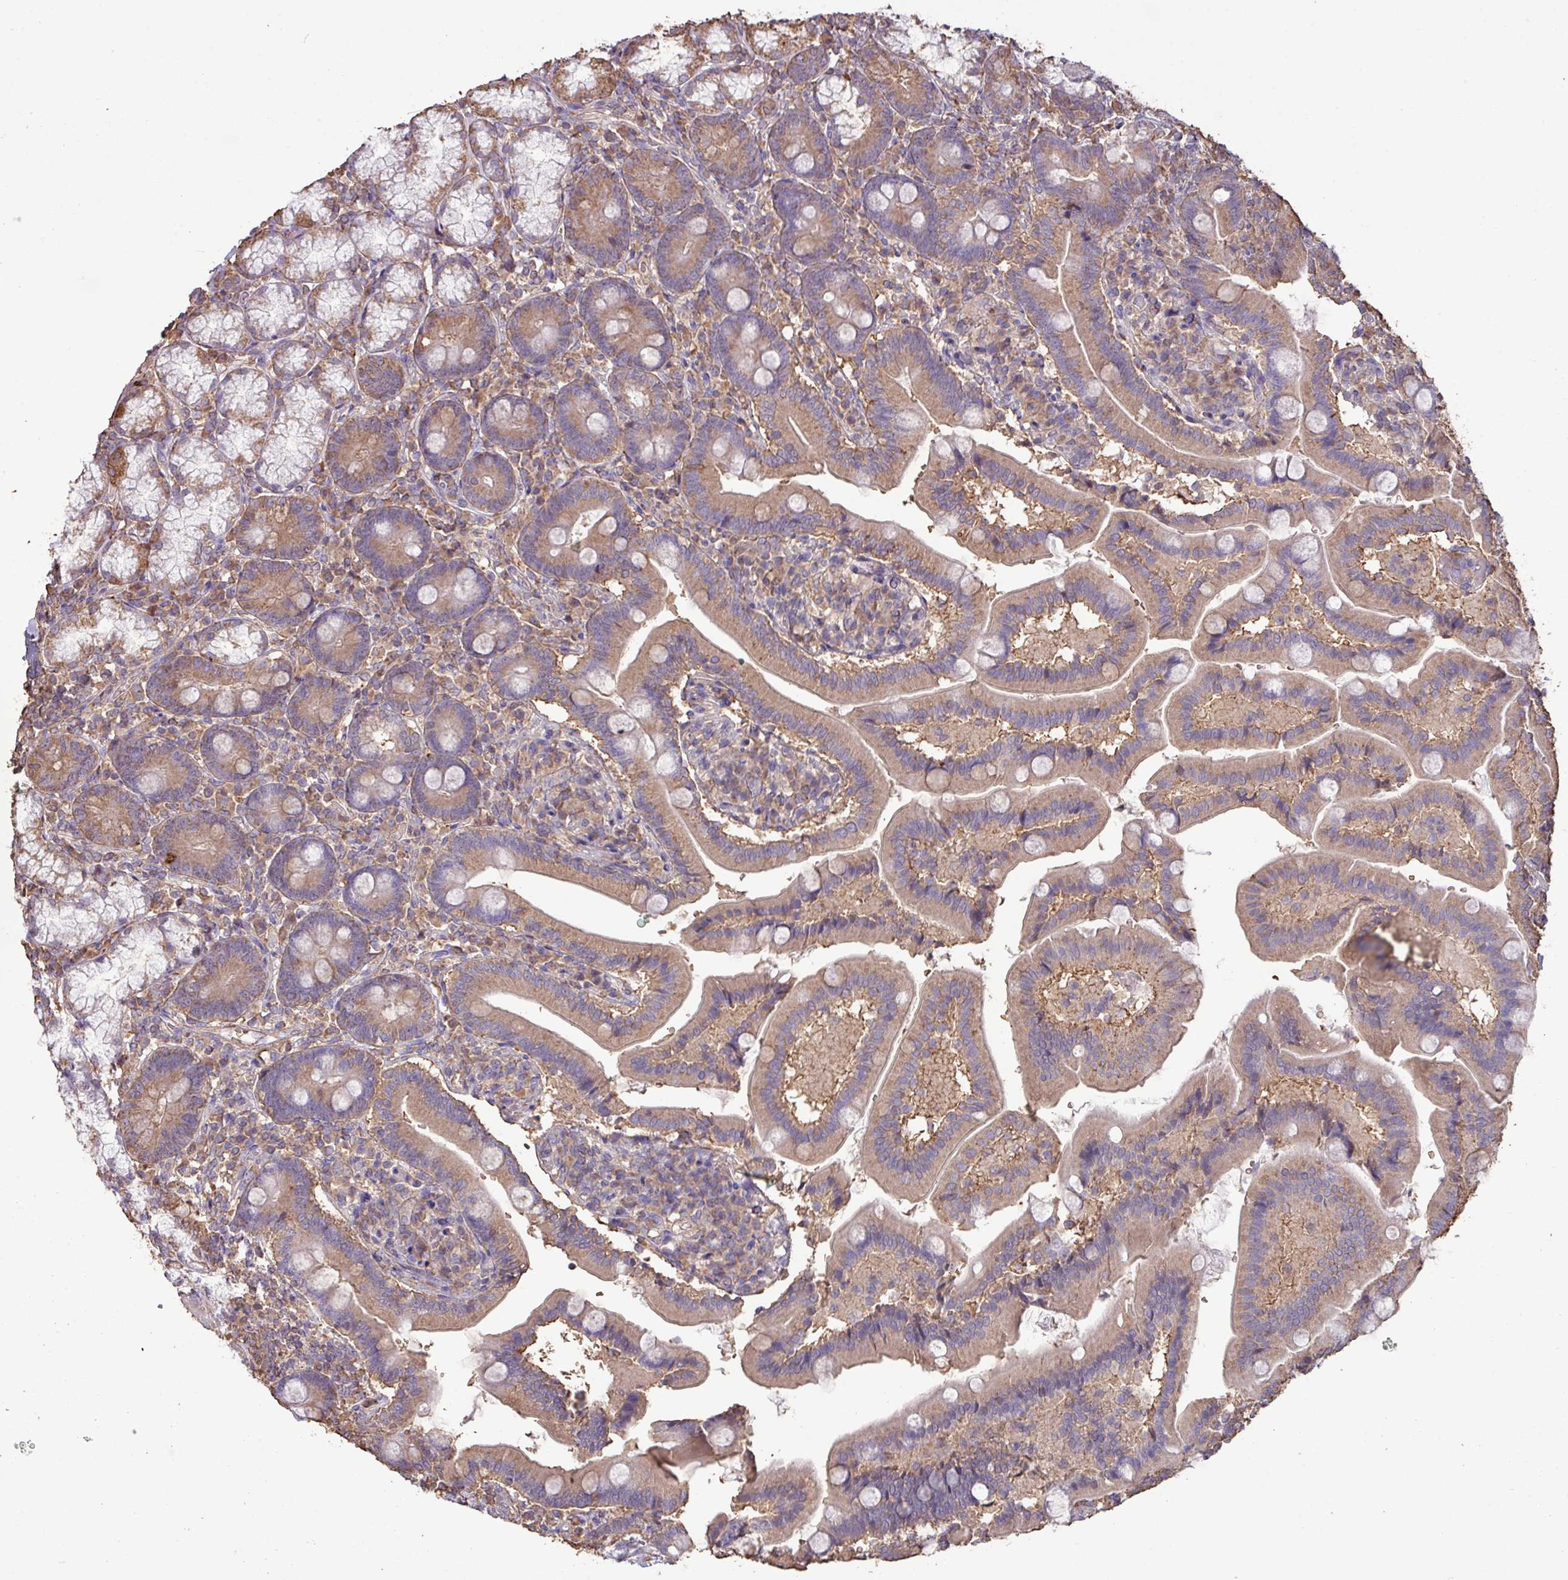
{"staining": {"intensity": "moderate", "quantity": ">75%", "location": "cytoplasmic/membranous"}, "tissue": "duodenum", "cell_type": "Glandular cells", "image_type": "normal", "snomed": [{"axis": "morphology", "description": "Normal tissue, NOS"}, {"axis": "topography", "description": "Duodenum"}], "caption": "Duodenum stained for a protein demonstrates moderate cytoplasmic/membranous positivity in glandular cells. Using DAB (3,3'-diaminobenzidine) (brown) and hematoxylin (blue) stains, captured at high magnification using brightfield microscopy.", "gene": "CAMK2A", "patient": {"sex": "female", "age": 67}}